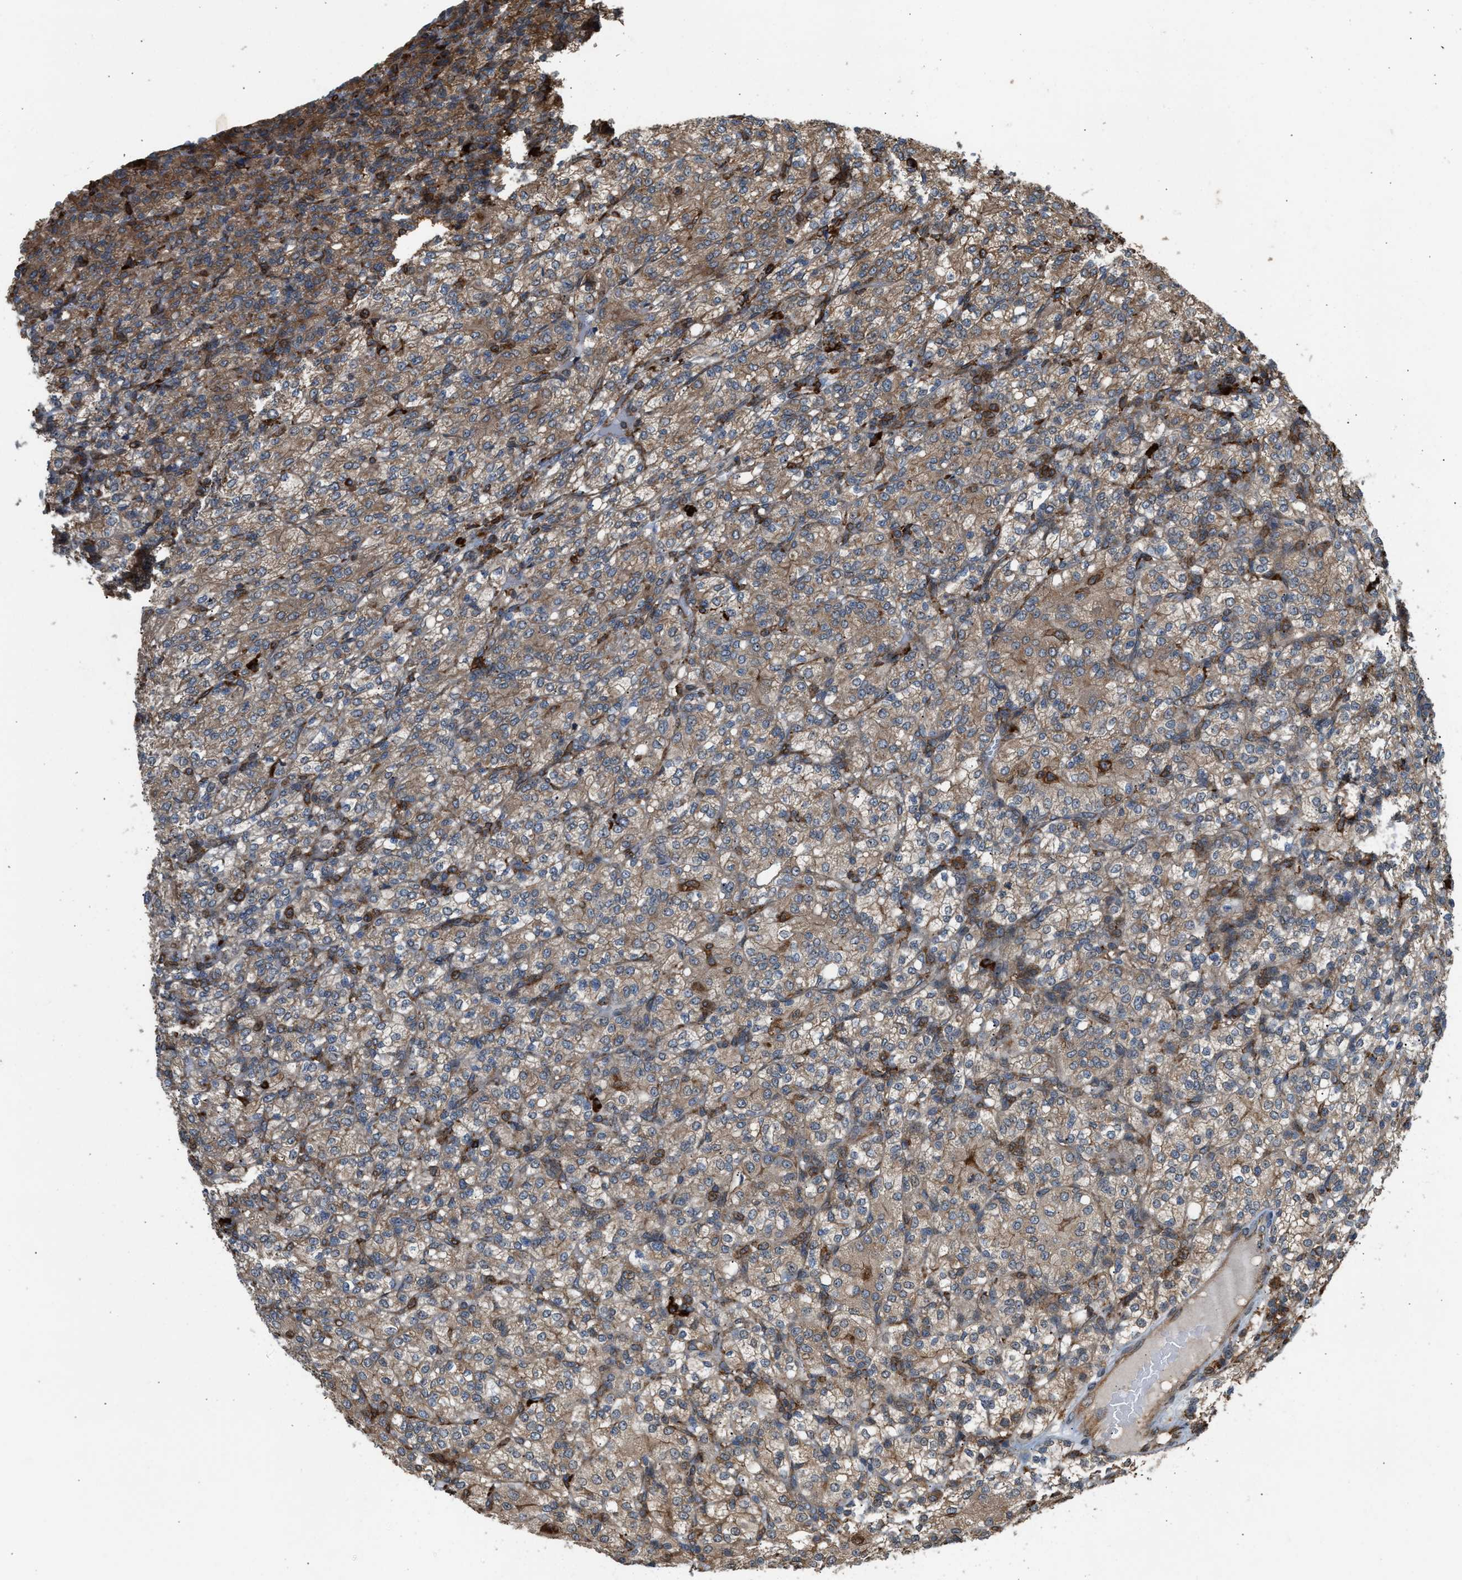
{"staining": {"intensity": "moderate", "quantity": ">75%", "location": "cytoplasmic/membranous"}, "tissue": "renal cancer", "cell_type": "Tumor cells", "image_type": "cancer", "snomed": [{"axis": "morphology", "description": "Adenocarcinoma, NOS"}, {"axis": "topography", "description": "Kidney"}], "caption": "A histopathology image of human adenocarcinoma (renal) stained for a protein shows moderate cytoplasmic/membranous brown staining in tumor cells. The protein is shown in brown color, while the nuclei are stained blue.", "gene": "BAIAP2L1", "patient": {"sex": "male", "age": 77}}